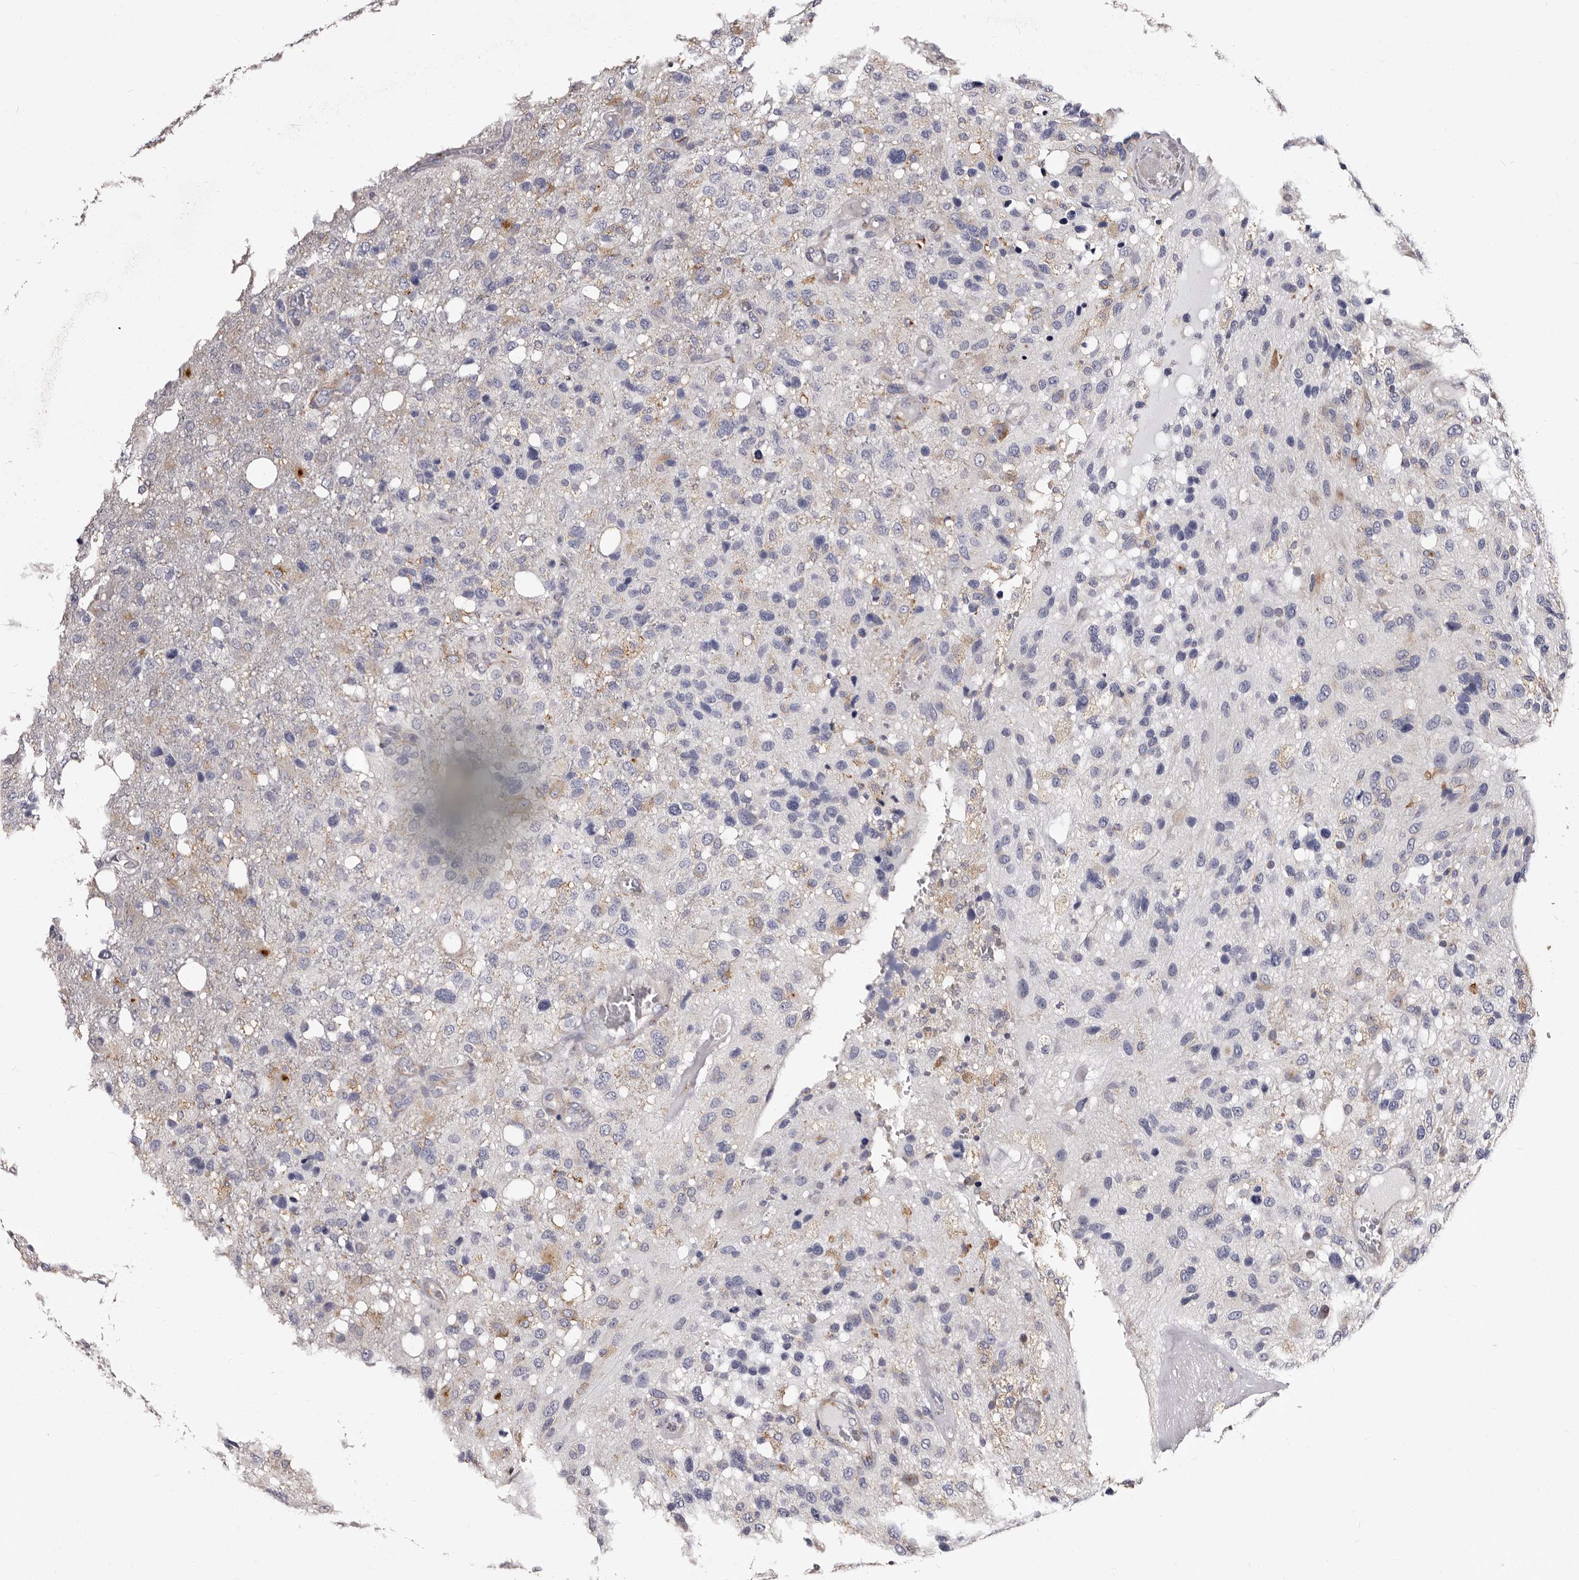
{"staining": {"intensity": "negative", "quantity": "none", "location": "none"}, "tissue": "glioma", "cell_type": "Tumor cells", "image_type": "cancer", "snomed": [{"axis": "morphology", "description": "Glioma, malignant, High grade"}, {"axis": "topography", "description": "Brain"}], "caption": "DAB (3,3'-diaminobenzidine) immunohistochemical staining of human glioma exhibits no significant positivity in tumor cells. (DAB (3,3'-diaminobenzidine) IHC, high magnification).", "gene": "AUNIP", "patient": {"sex": "female", "age": 58}}